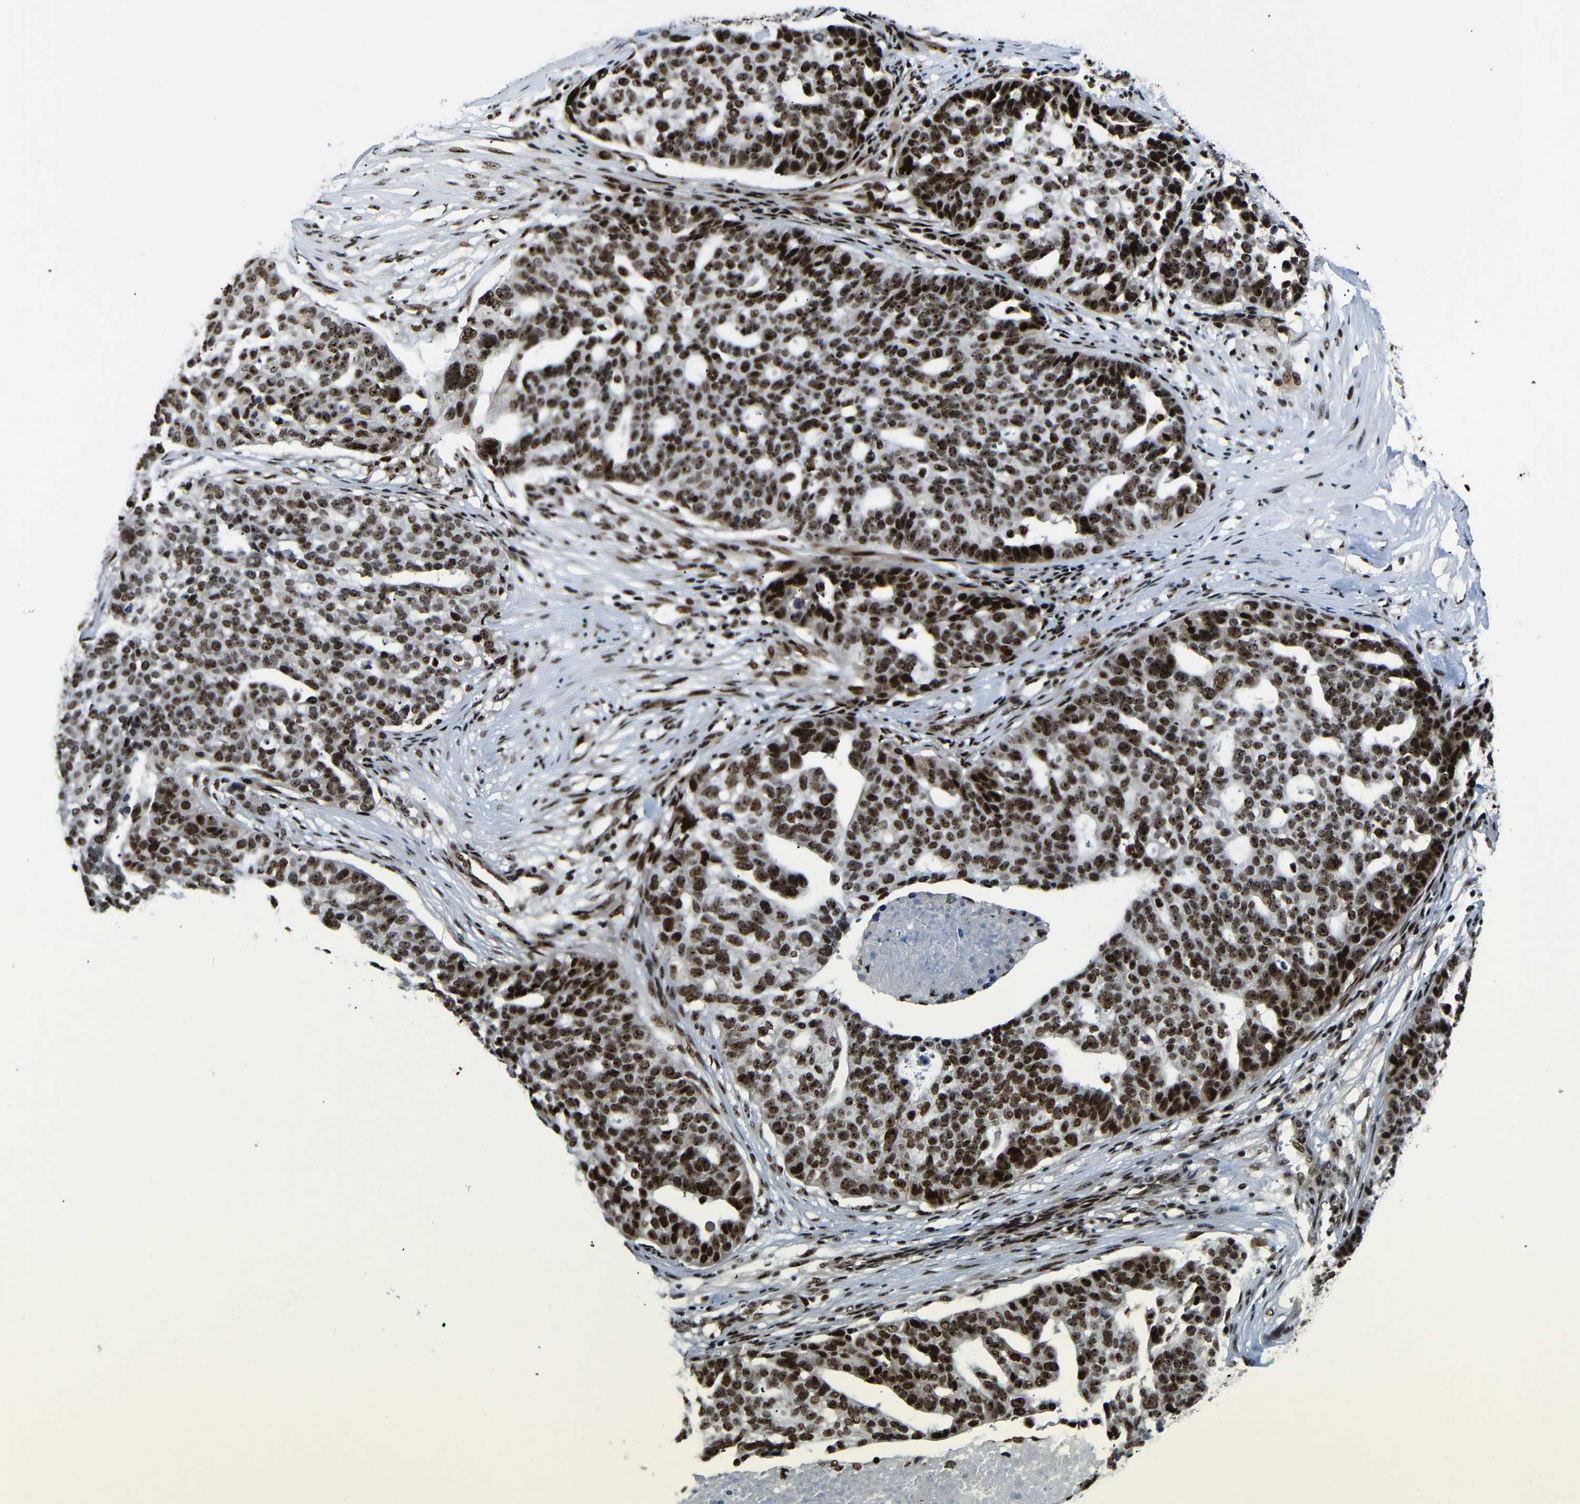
{"staining": {"intensity": "strong", "quantity": ">75%", "location": "nuclear"}, "tissue": "ovarian cancer", "cell_type": "Tumor cells", "image_type": "cancer", "snomed": [{"axis": "morphology", "description": "Cystadenocarcinoma, serous, NOS"}, {"axis": "topography", "description": "Ovary"}], "caption": "Human serous cystadenocarcinoma (ovarian) stained with a protein marker exhibits strong staining in tumor cells.", "gene": "SETDB2", "patient": {"sex": "female", "age": 59}}